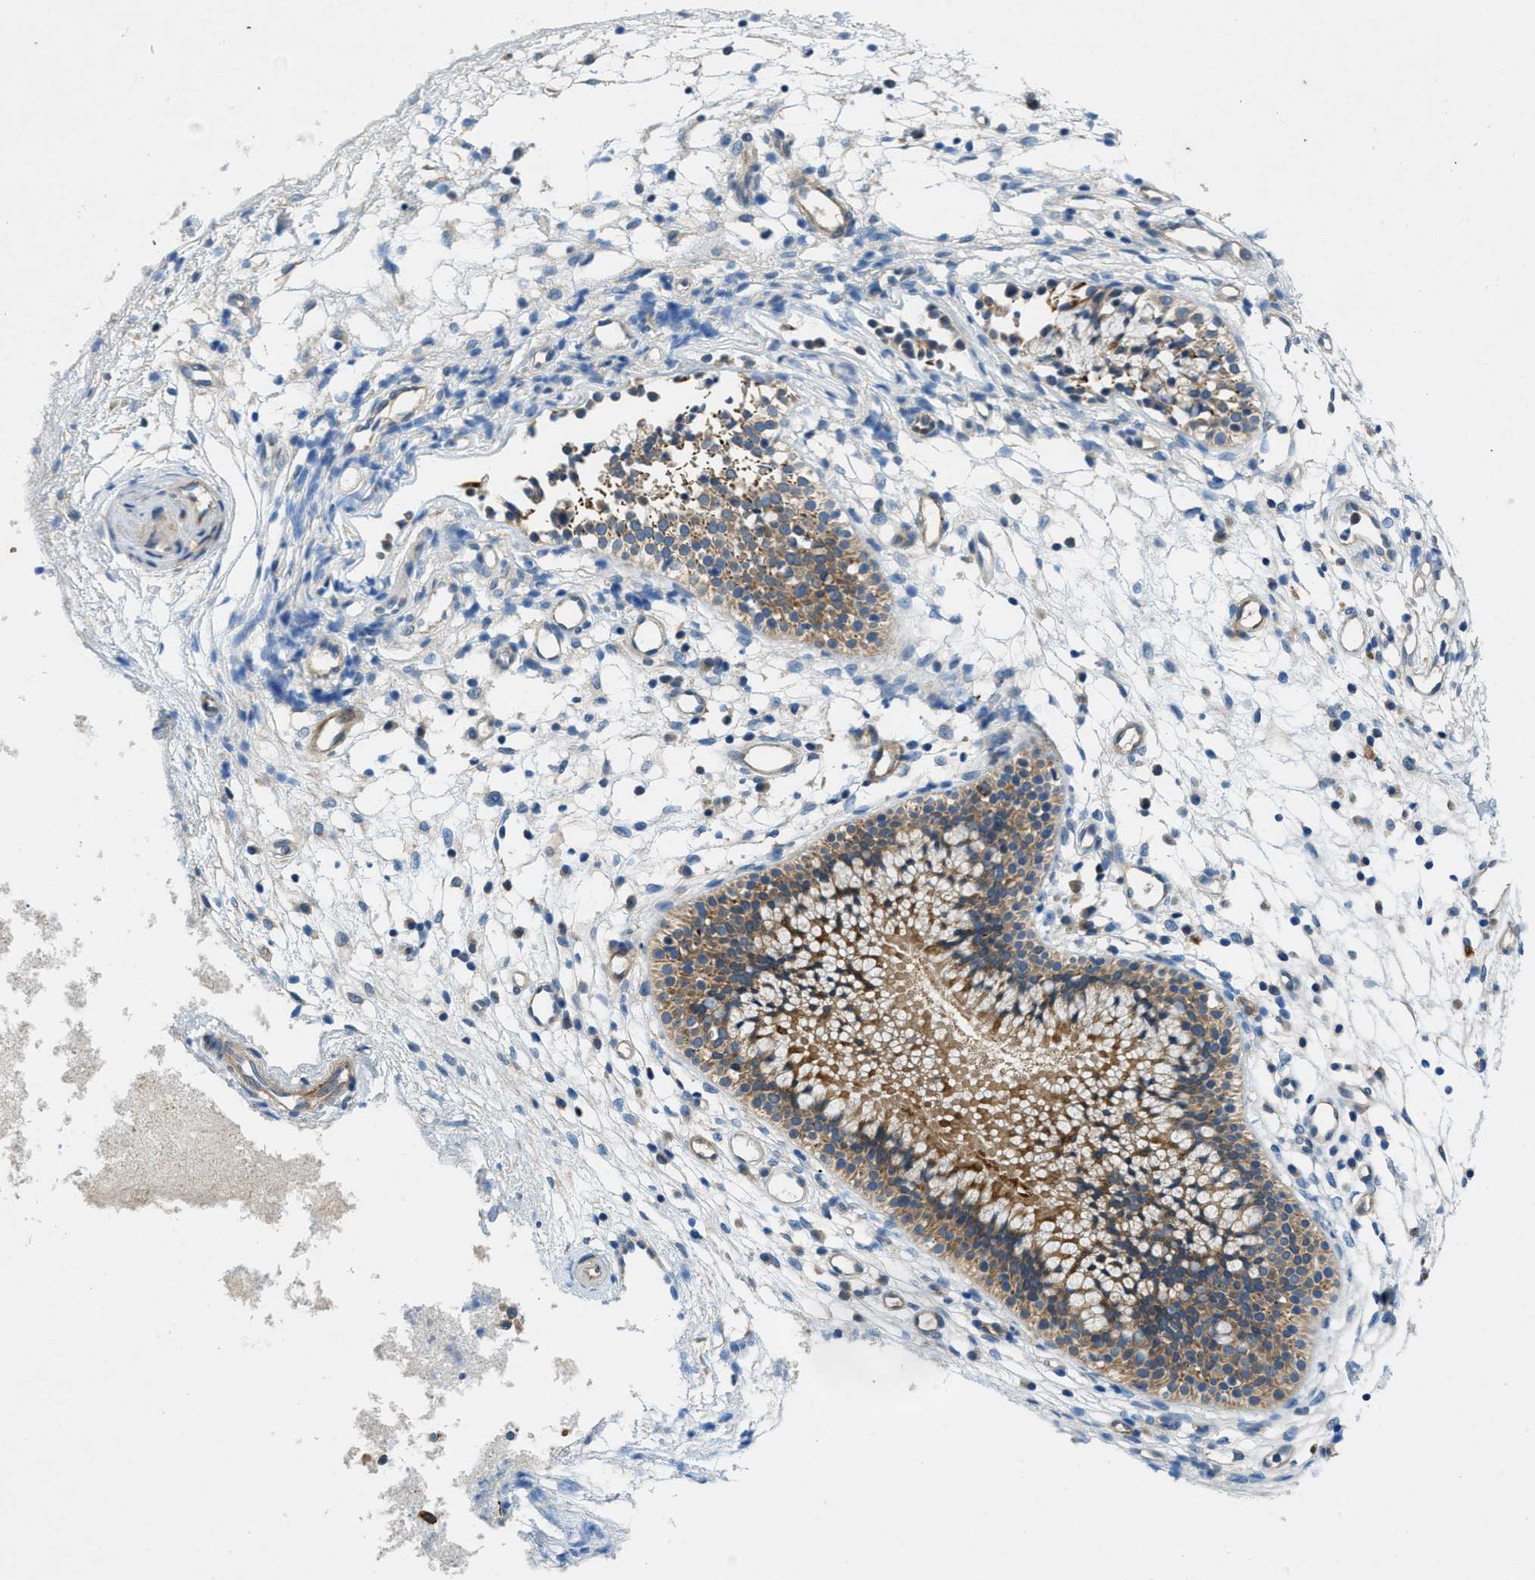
{"staining": {"intensity": "moderate", "quantity": ">75%", "location": "cytoplasmic/membranous"}, "tissue": "nasopharynx", "cell_type": "Respiratory epithelial cells", "image_type": "normal", "snomed": [{"axis": "morphology", "description": "Normal tissue, NOS"}, {"axis": "topography", "description": "Nasopharynx"}], "caption": "Immunohistochemical staining of normal human nasopharynx reveals medium levels of moderate cytoplasmic/membranous staining in about >75% of respiratory epithelial cells. The protein of interest is shown in brown color, while the nuclei are stained blue.", "gene": "RIPK2", "patient": {"sex": "male", "age": 21}}